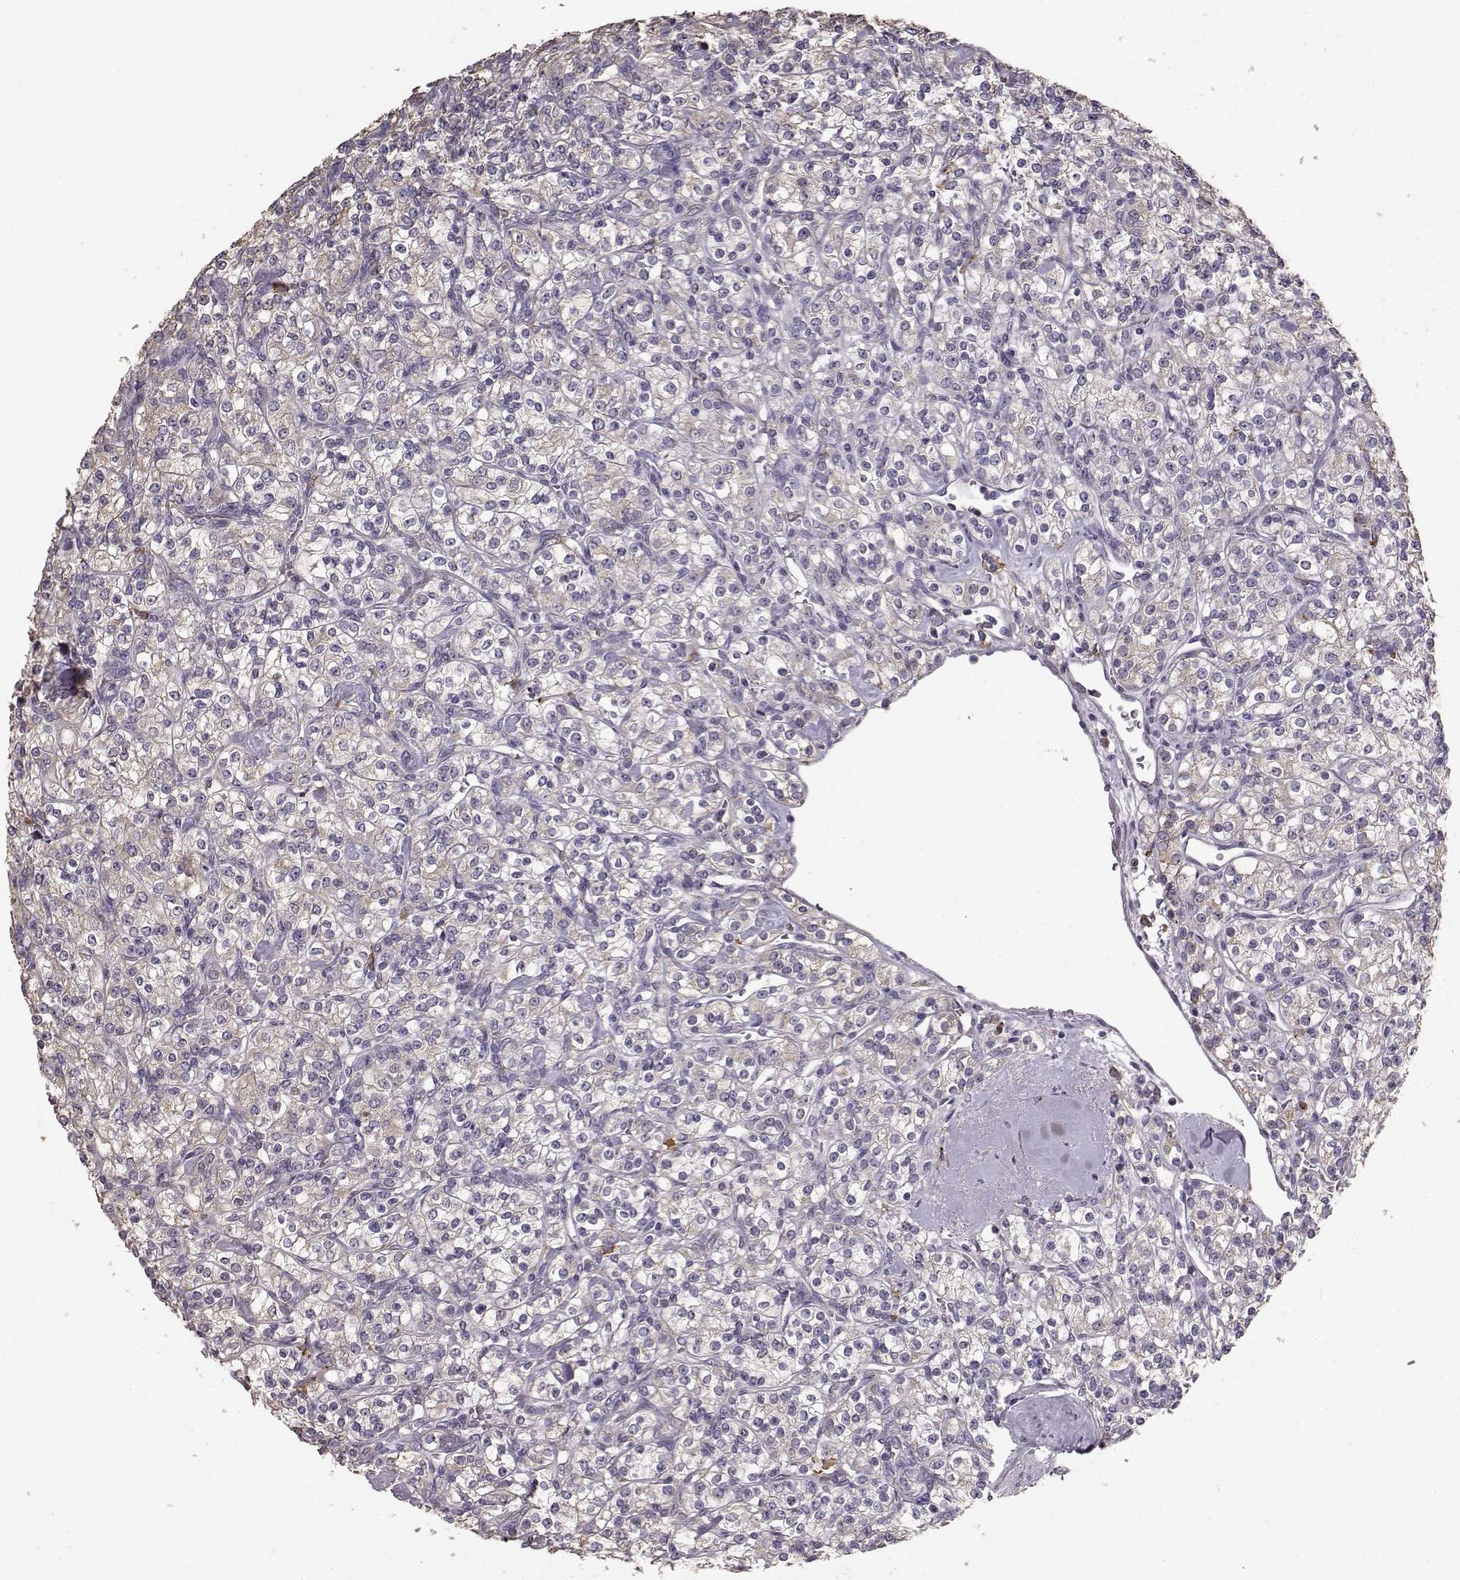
{"staining": {"intensity": "weak", "quantity": ">75%", "location": "cytoplasmic/membranous"}, "tissue": "renal cancer", "cell_type": "Tumor cells", "image_type": "cancer", "snomed": [{"axis": "morphology", "description": "Adenocarcinoma, NOS"}, {"axis": "topography", "description": "Kidney"}], "caption": "The immunohistochemical stain shows weak cytoplasmic/membranous positivity in tumor cells of adenocarcinoma (renal) tissue.", "gene": "GABRG3", "patient": {"sex": "male", "age": 77}}